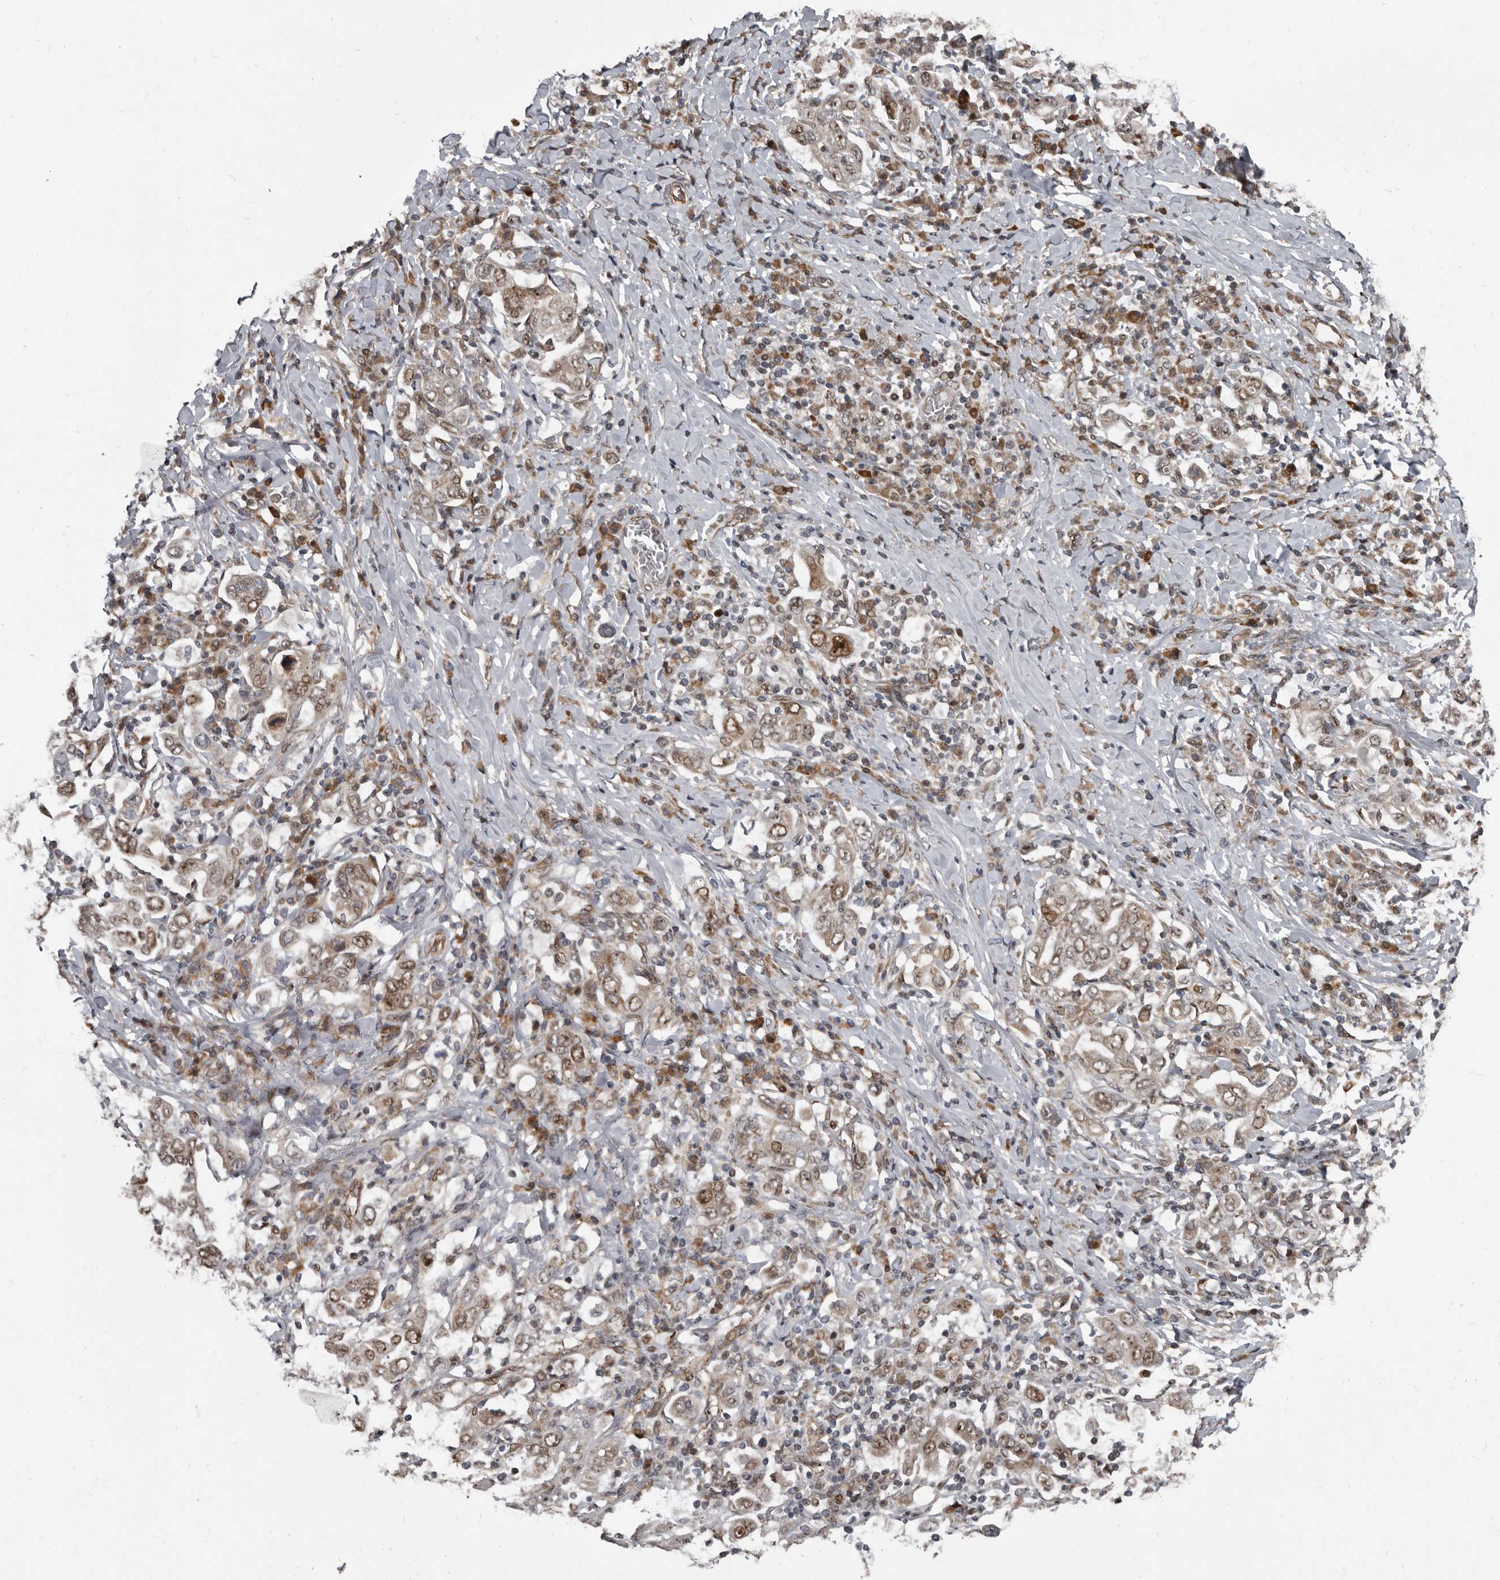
{"staining": {"intensity": "moderate", "quantity": ">75%", "location": "cytoplasmic/membranous,nuclear"}, "tissue": "stomach cancer", "cell_type": "Tumor cells", "image_type": "cancer", "snomed": [{"axis": "morphology", "description": "Adenocarcinoma, NOS"}, {"axis": "topography", "description": "Stomach, upper"}], "caption": "Stomach cancer (adenocarcinoma) stained with DAB (3,3'-diaminobenzidine) immunohistochemistry demonstrates medium levels of moderate cytoplasmic/membranous and nuclear staining in about >75% of tumor cells. (Stains: DAB in brown, nuclei in blue, Microscopy: brightfield microscopy at high magnification).", "gene": "CHD1L", "patient": {"sex": "male", "age": 62}}